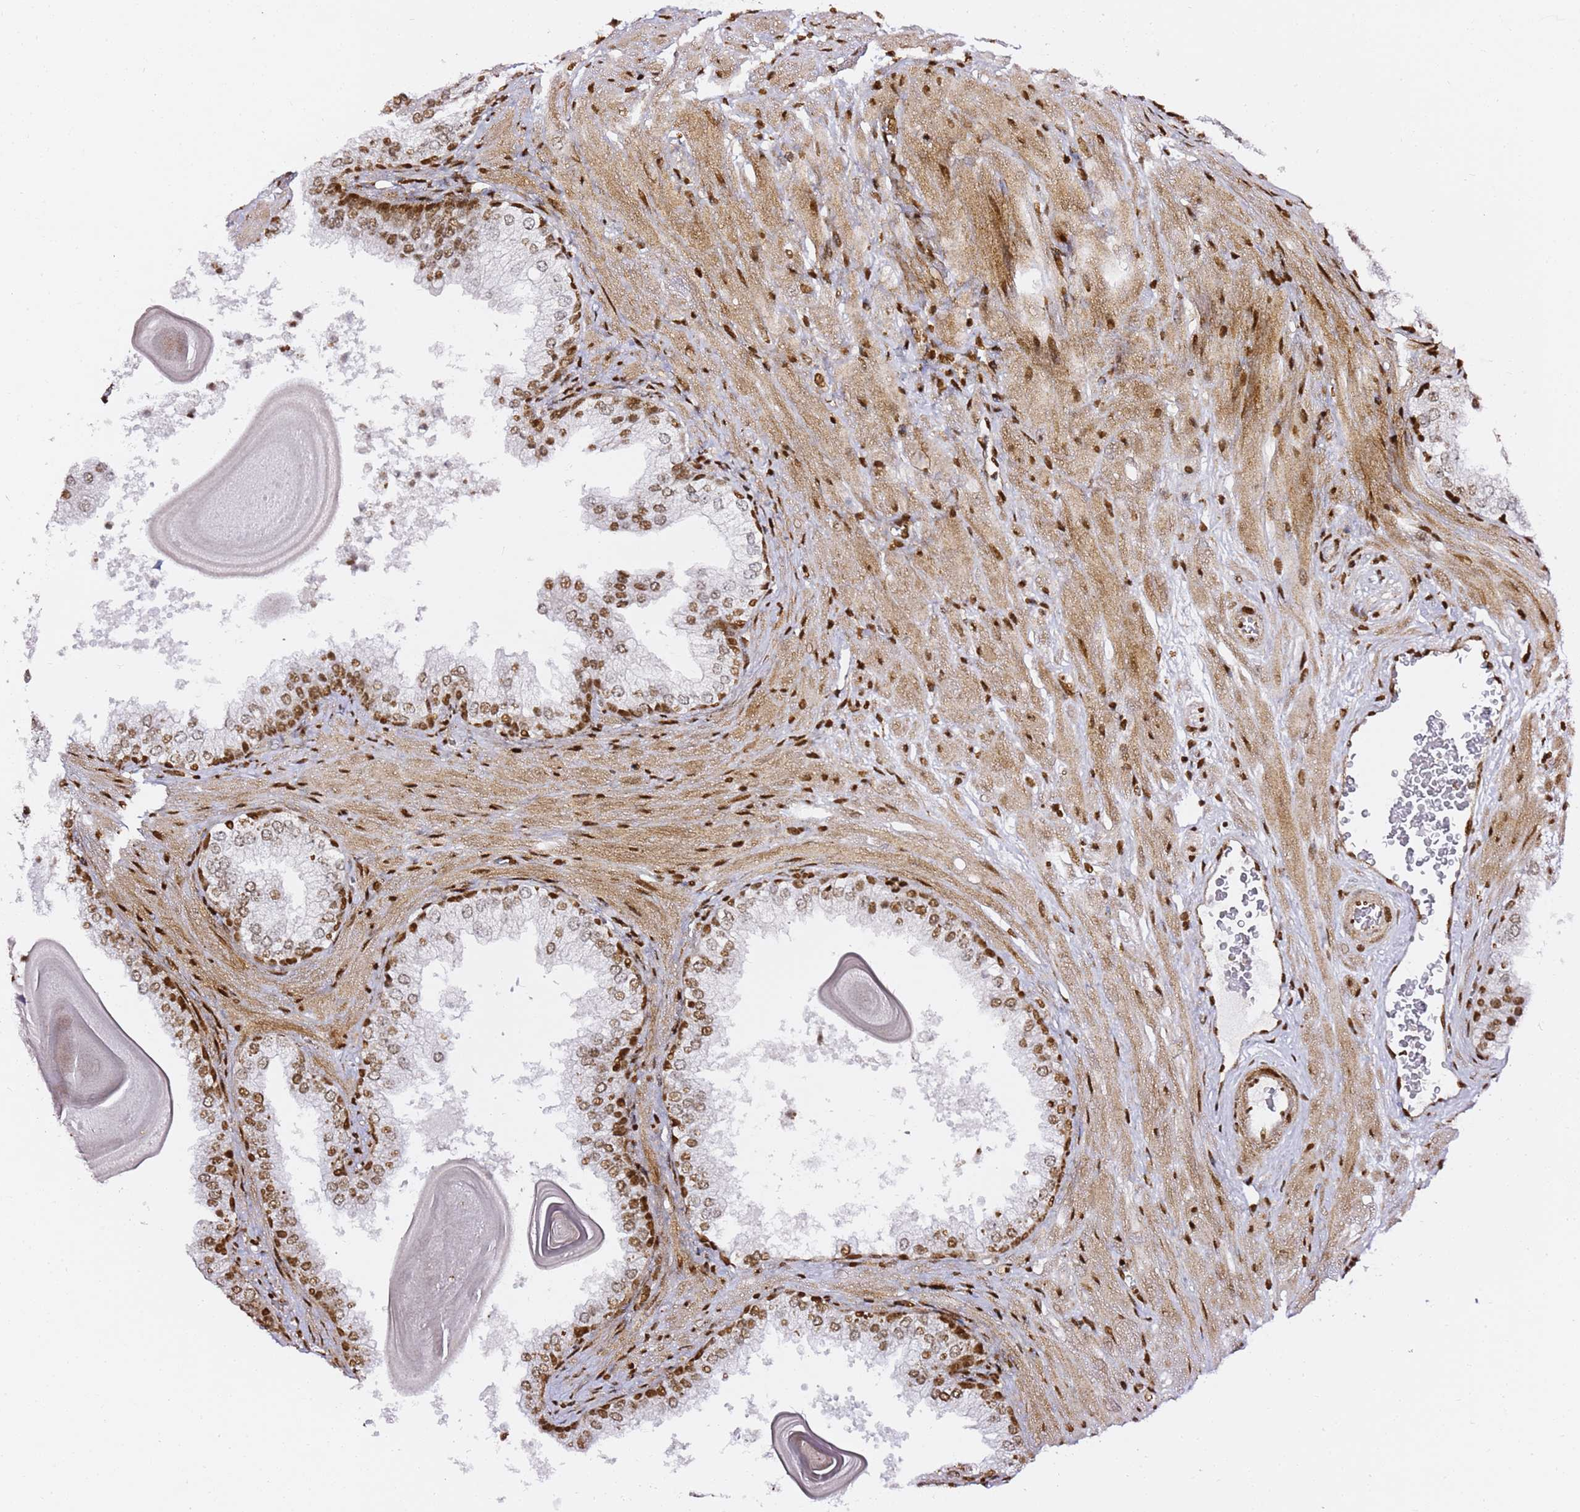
{"staining": {"intensity": "strong", "quantity": ">75%", "location": "nuclear"}, "tissue": "prostate", "cell_type": "Glandular cells", "image_type": "normal", "snomed": [{"axis": "morphology", "description": "Normal tissue, NOS"}, {"axis": "topography", "description": "Prostate"}], "caption": "Strong nuclear positivity for a protein is seen in approximately >75% of glandular cells of unremarkable prostate using immunohistochemistry (IHC).", "gene": "GBP2", "patient": {"sex": "male", "age": 48}}